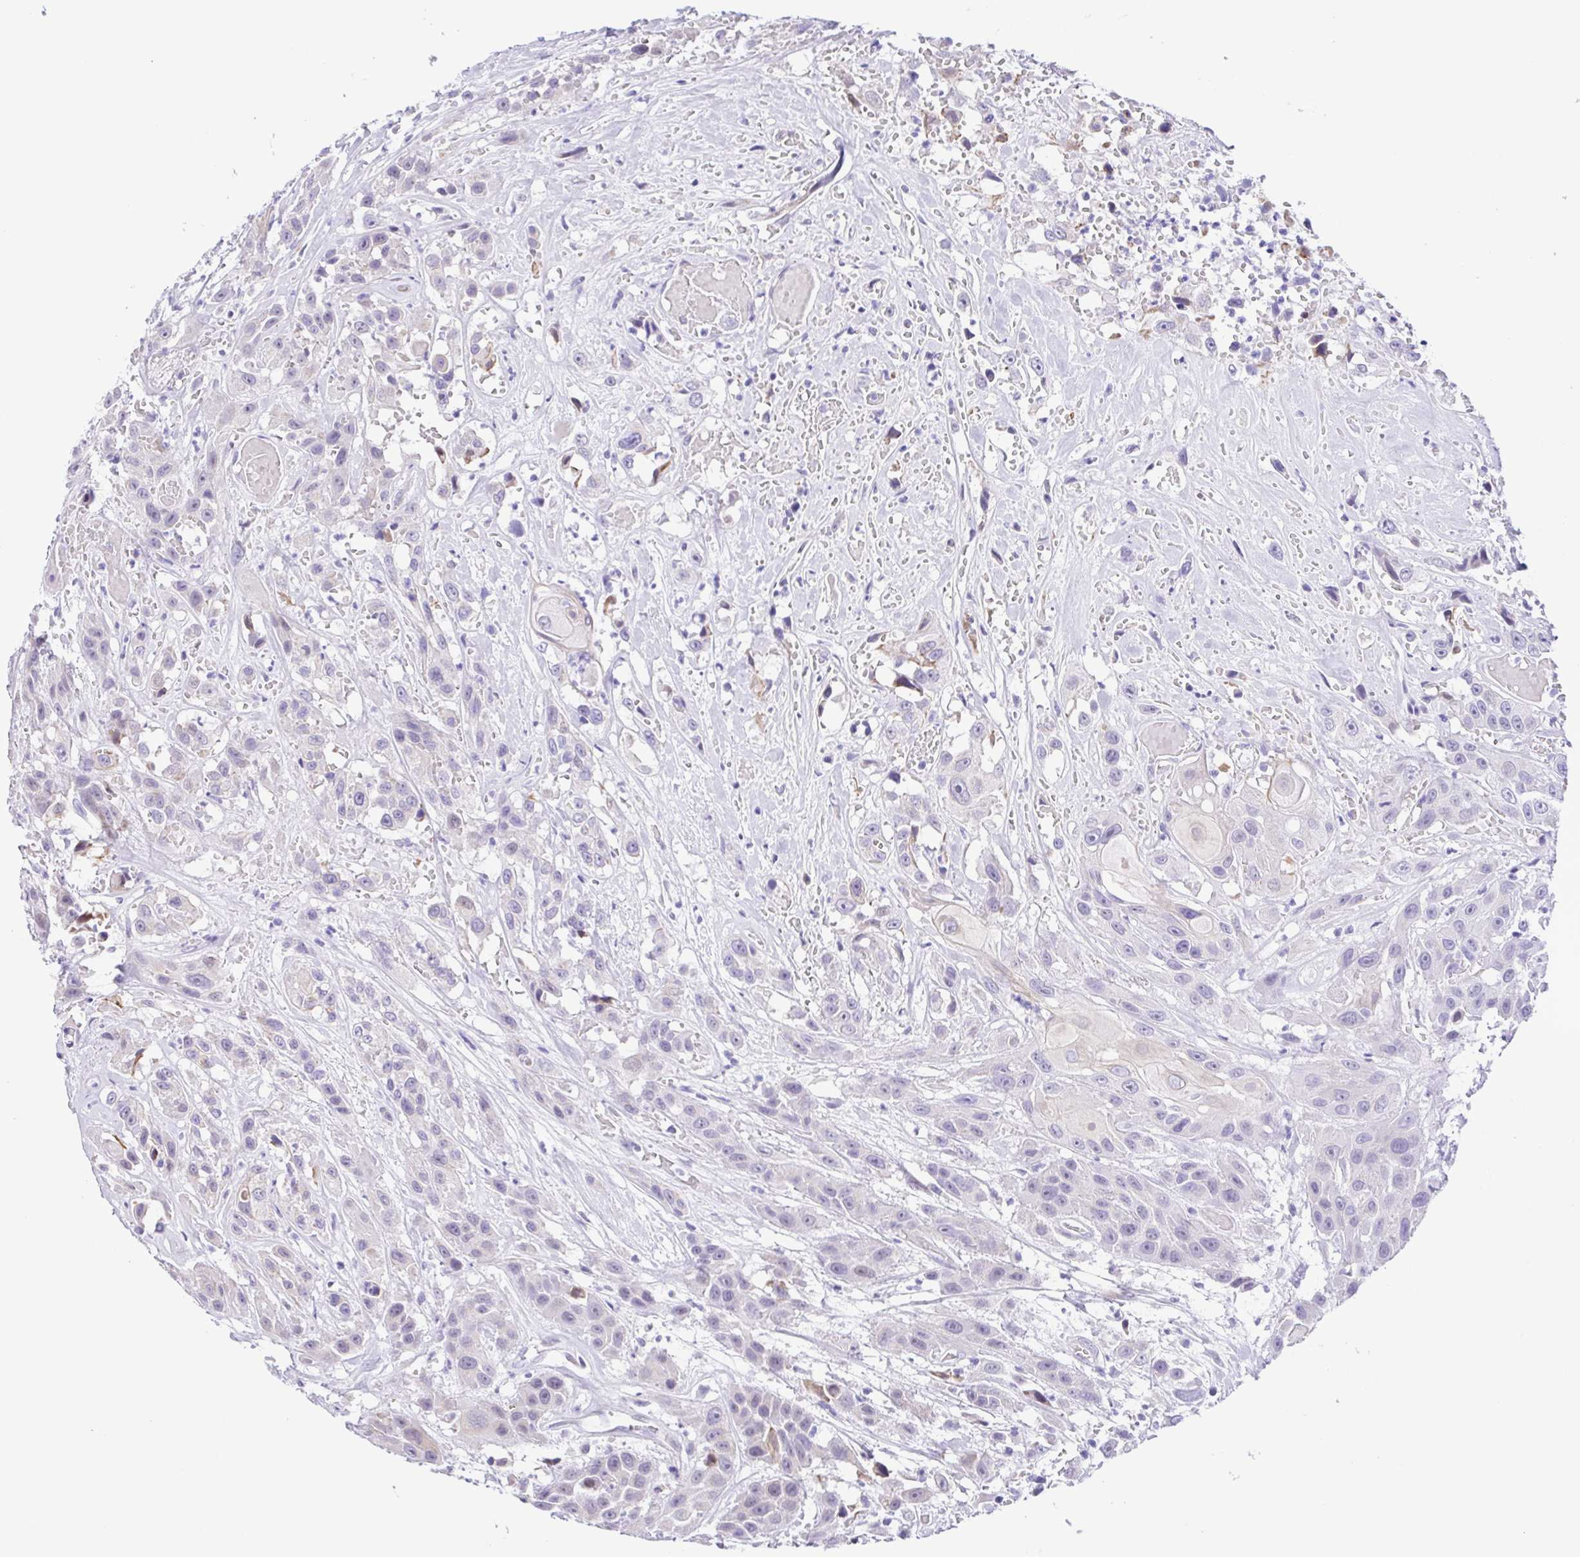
{"staining": {"intensity": "negative", "quantity": "none", "location": "none"}, "tissue": "head and neck cancer", "cell_type": "Tumor cells", "image_type": "cancer", "snomed": [{"axis": "morphology", "description": "Squamous cell carcinoma, NOS"}, {"axis": "topography", "description": "Head-Neck"}], "caption": "Immunohistochemical staining of head and neck cancer (squamous cell carcinoma) demonstrates no significant expression in tumor cells.", "gene": "TGM3", "patient": {"sex": "male", "age": 57}}